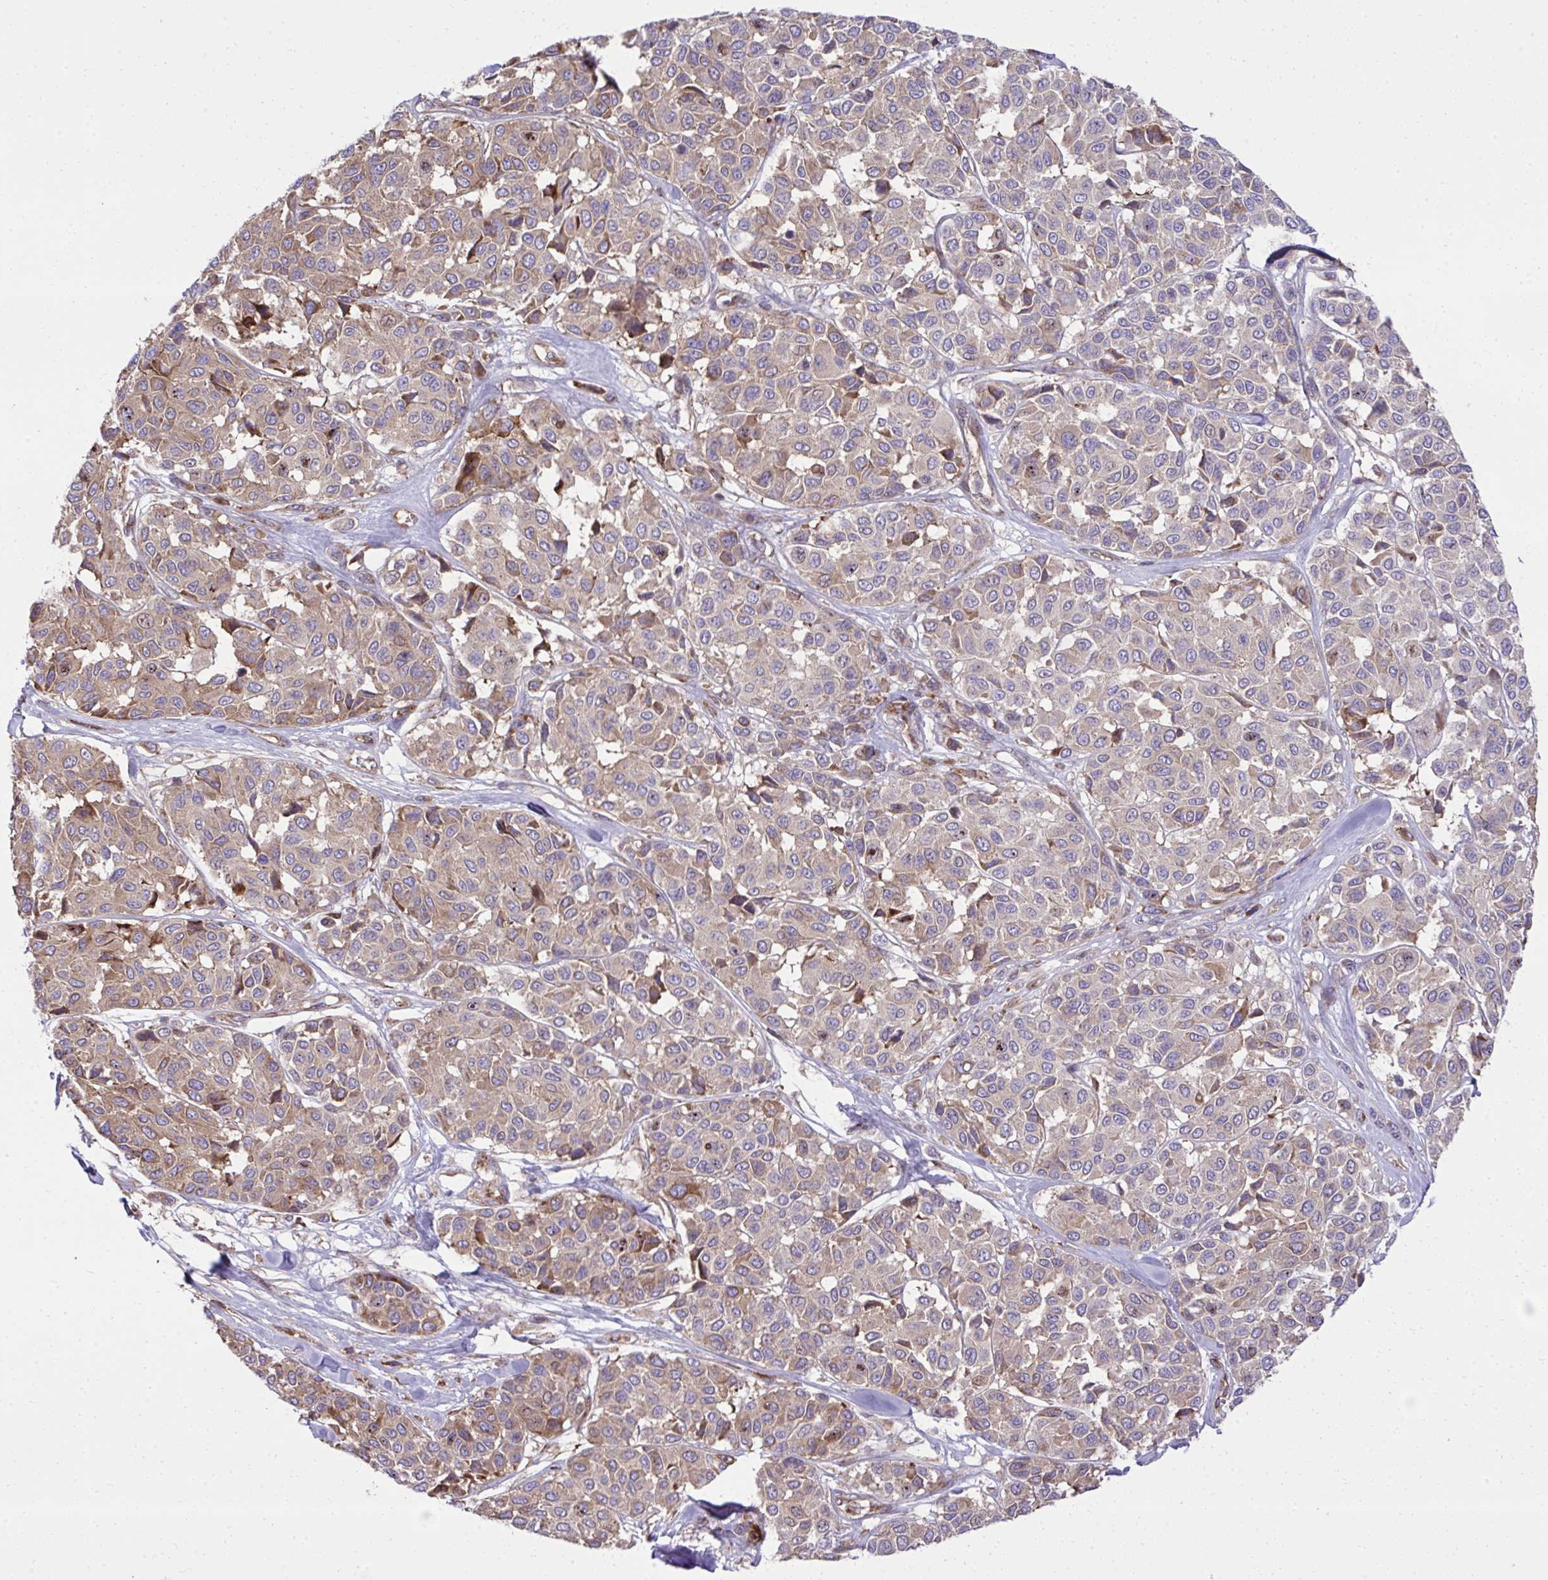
{"staining": {"intensity": "weak", "quantity": ">75%", "location": "cytoplasmic/membranous"}, "tissue": "melanoma", "cell_type": "Tumor cells", "image_type": "cancer", "snomed": [{"axis": "morphology", "description": "Malignant melanoma, NOS"}, {"axis": "topography", "description": "Skin"}], "caption": "The image exhibits a brown stain indicating the presence of a protein in the cytoplasmic/membranous of tumor cells in malignant melanoma.", "gene": "NMNAT3", "patient": {"sex": "female", "age": 66}}